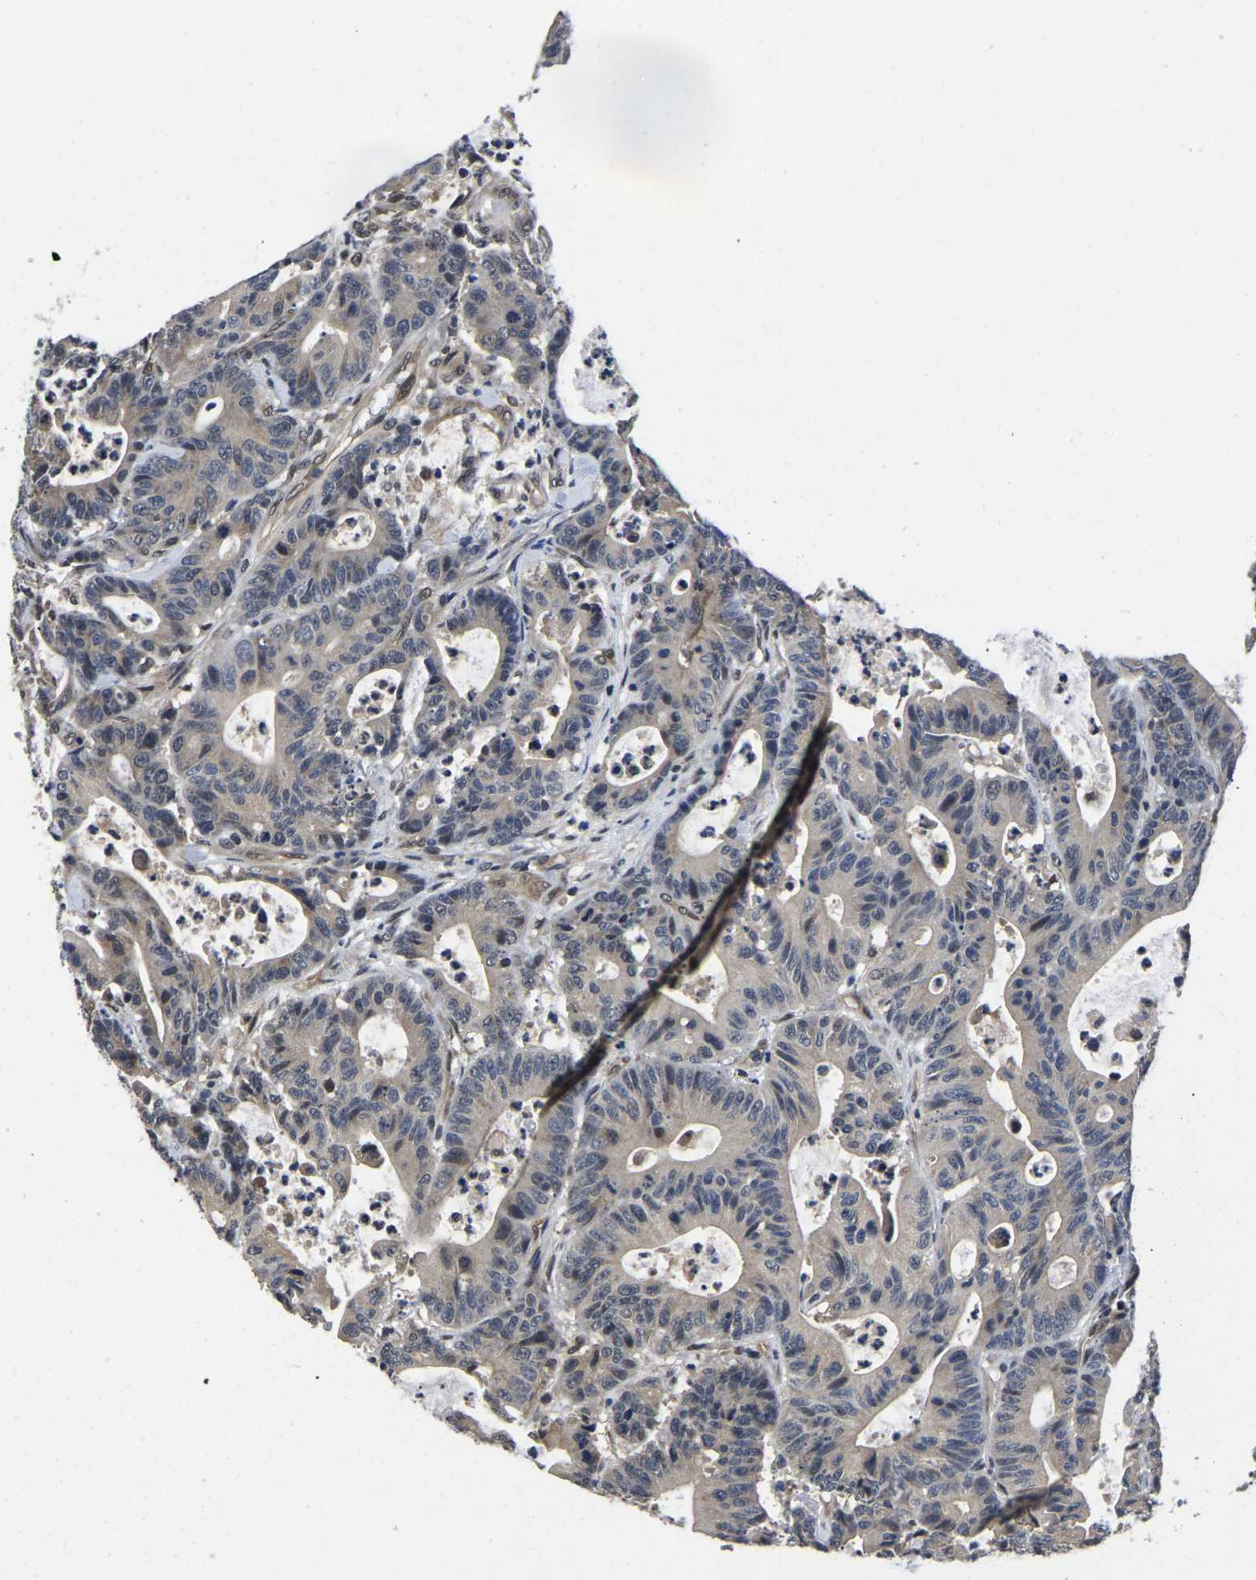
{"staining": {"intensity": "weak", "quantity": ">75%", "location": "cytoplasmic/membranous,nuclear"}, "tissue": "colorectal cancer", "cell_type": "Tumor cells", "image_type": "cancer", "snomed": [{"axis": "morphology", "description": "Adenocarcinoma, NOS"}, {"axis": "topography", "description": "Colon"}], "caption": "The immunohistochemical stain labels weak cytoplasmic/membranous and nuclear staining in tumor cells of colorectal cancer (adenocarcinoma) tissue.", "gene": "MCOLN2", "patient": {"sex": "female", "age": 84}}